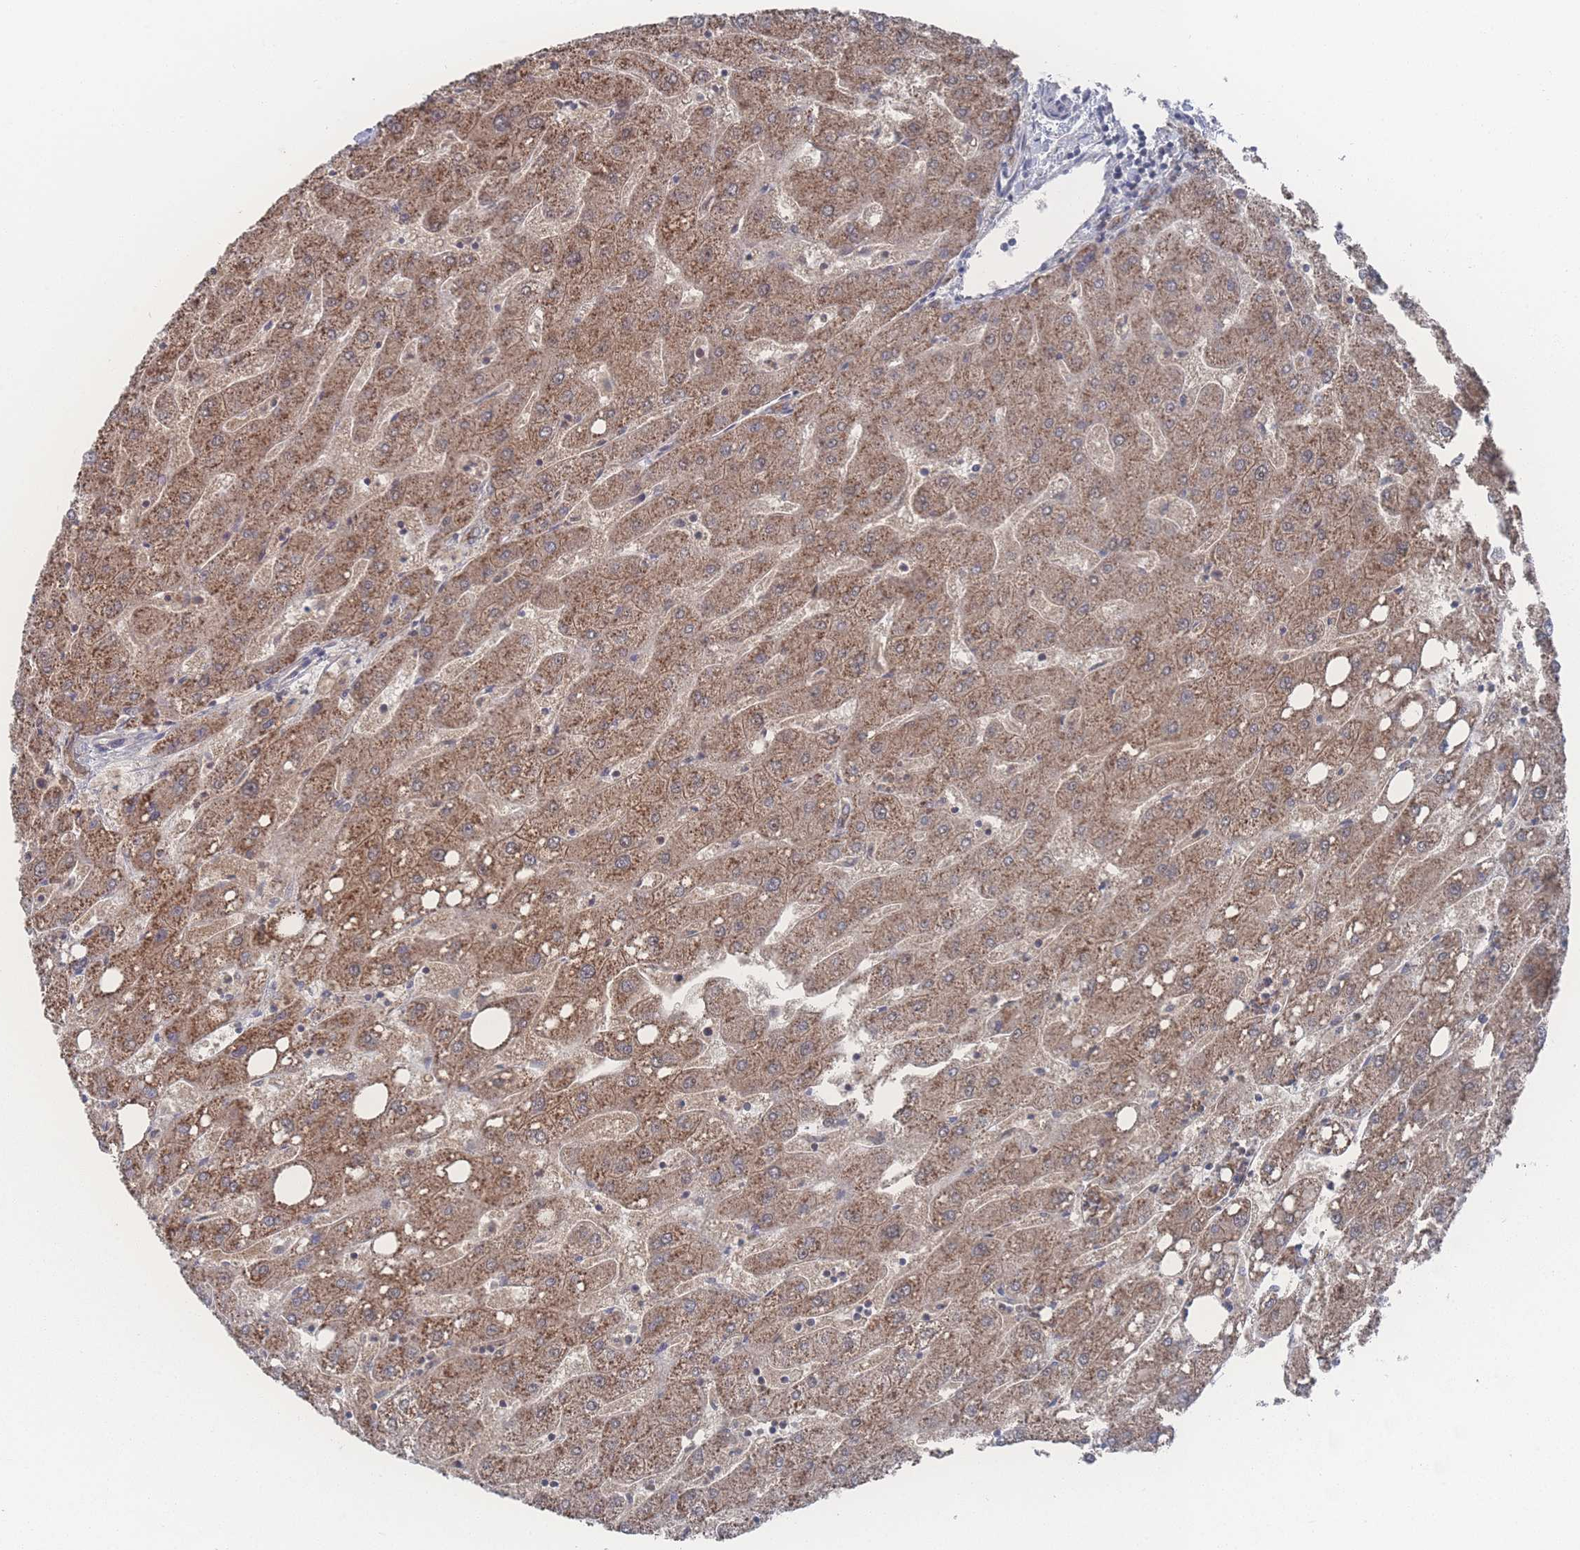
{"staining": {"intensity": "moderate", "quantity": "25%-75%", "location": "cytoplasmic/membranous"}, "tissue": "liver", "cell_type": "Cholangiocytes", "image_type": "normal", "snomed": [{"axis": "morphology", "description": "Normal tissue, NOS"}, {"axis": "topography", "description": "Liver"}], "caption": "Moderate cytoplasmic/membranous expression for a protein is appreciated in about 25%-75% of cholangiocytes of benign liver using immunohistochemistry.", "gene": "NBEAL1", "patient": {"sex": "male", "age": 67}}